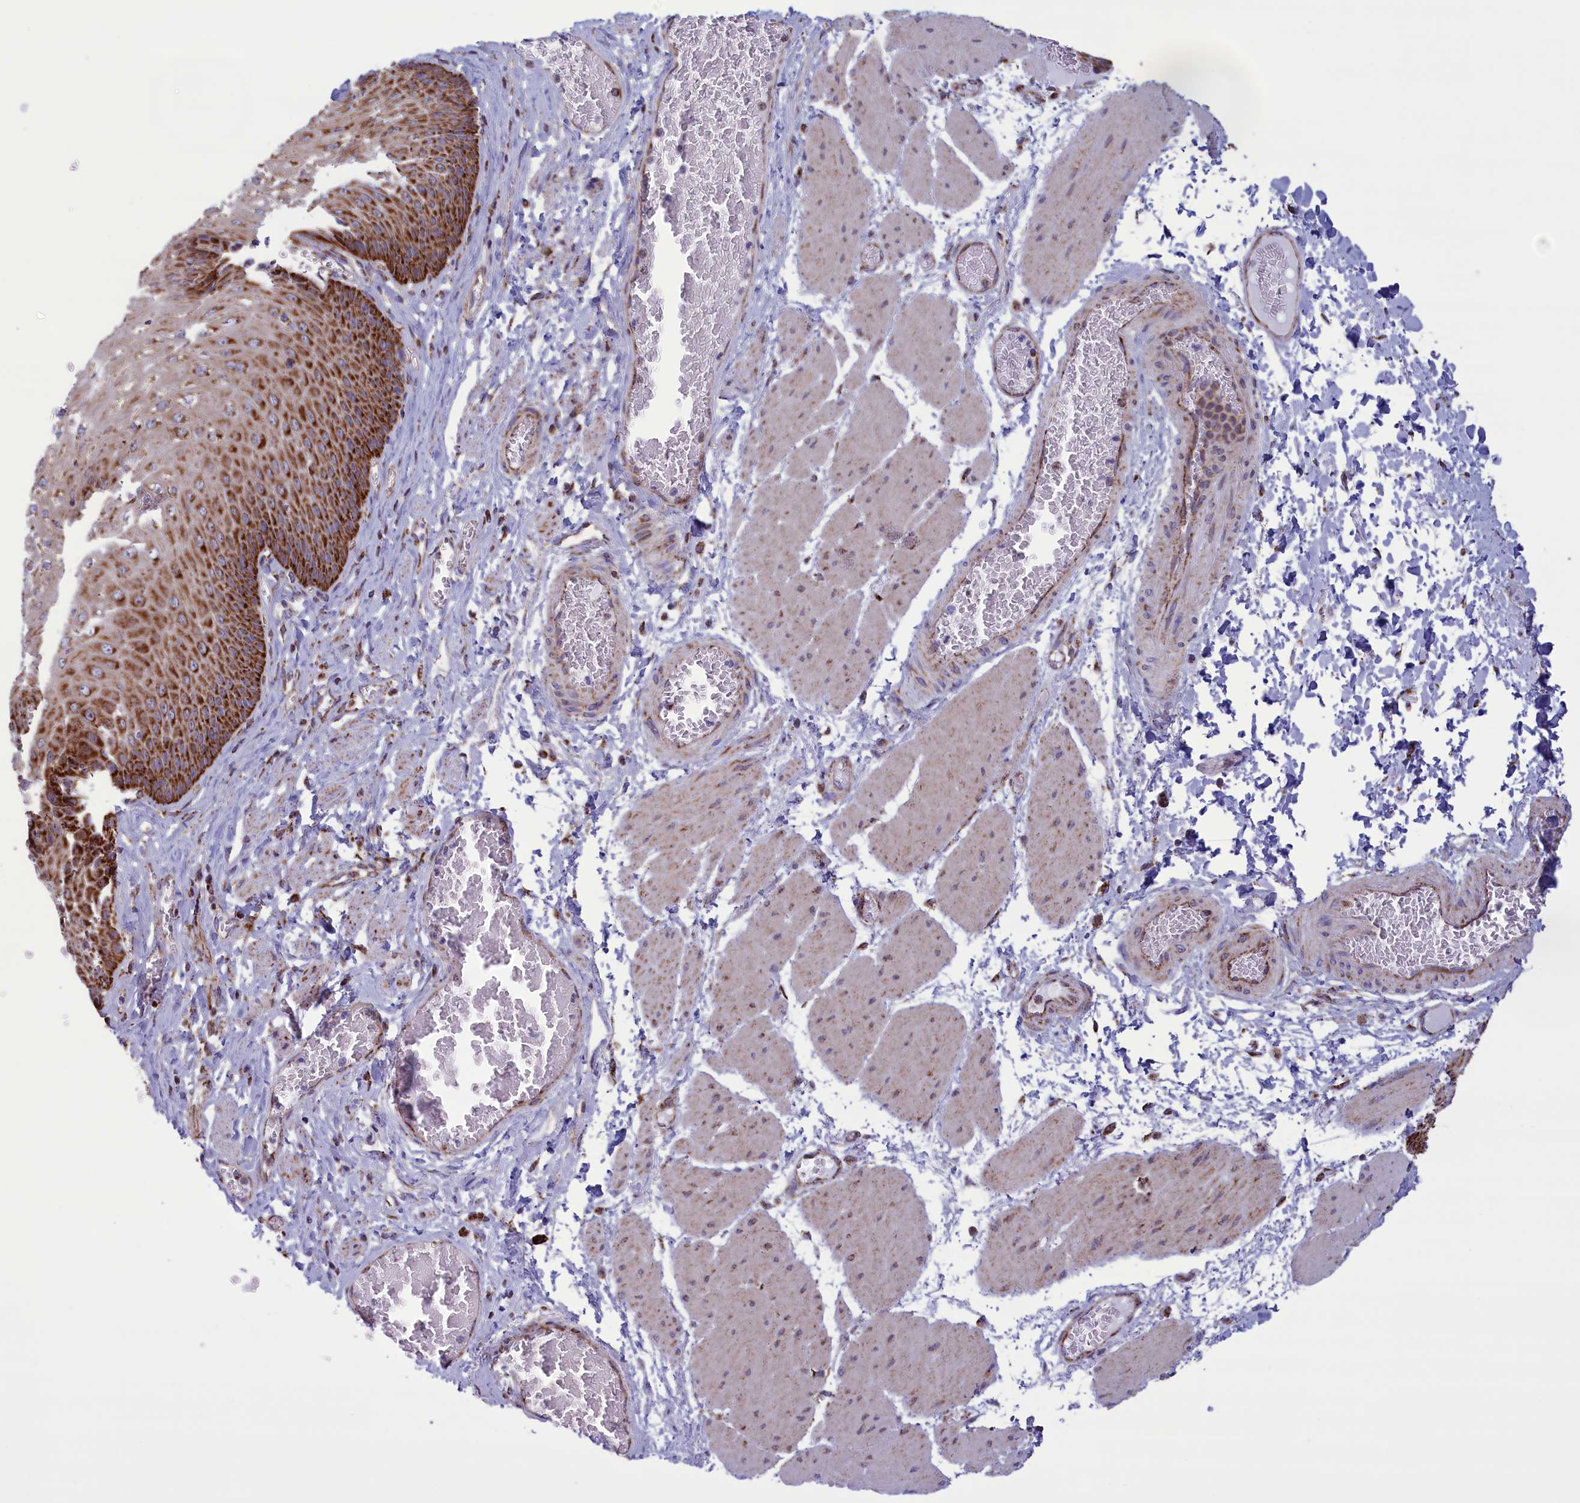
{"staining": {"intensity": "strong", "quantity": ">75%", "location": "cytoplasmic/membranous"}, "tissue": "esophagus", "cell_type": "Squamous epithelial cells", "image_type": "normal", "snomed": [{"axis": "morphology", "description": "Normal tissue, NOS"}, {"axis": "topography", "description": "Esophagus"}], "caption": "The image displays immunohistochemical staining of unremarkable esophagus. There is strong cytoplasmic/membranous staining is identified in about >75% of squamous epithelial cells.", "gene": "ISOC2", "patient": {"sex": "male", "age": 60}}